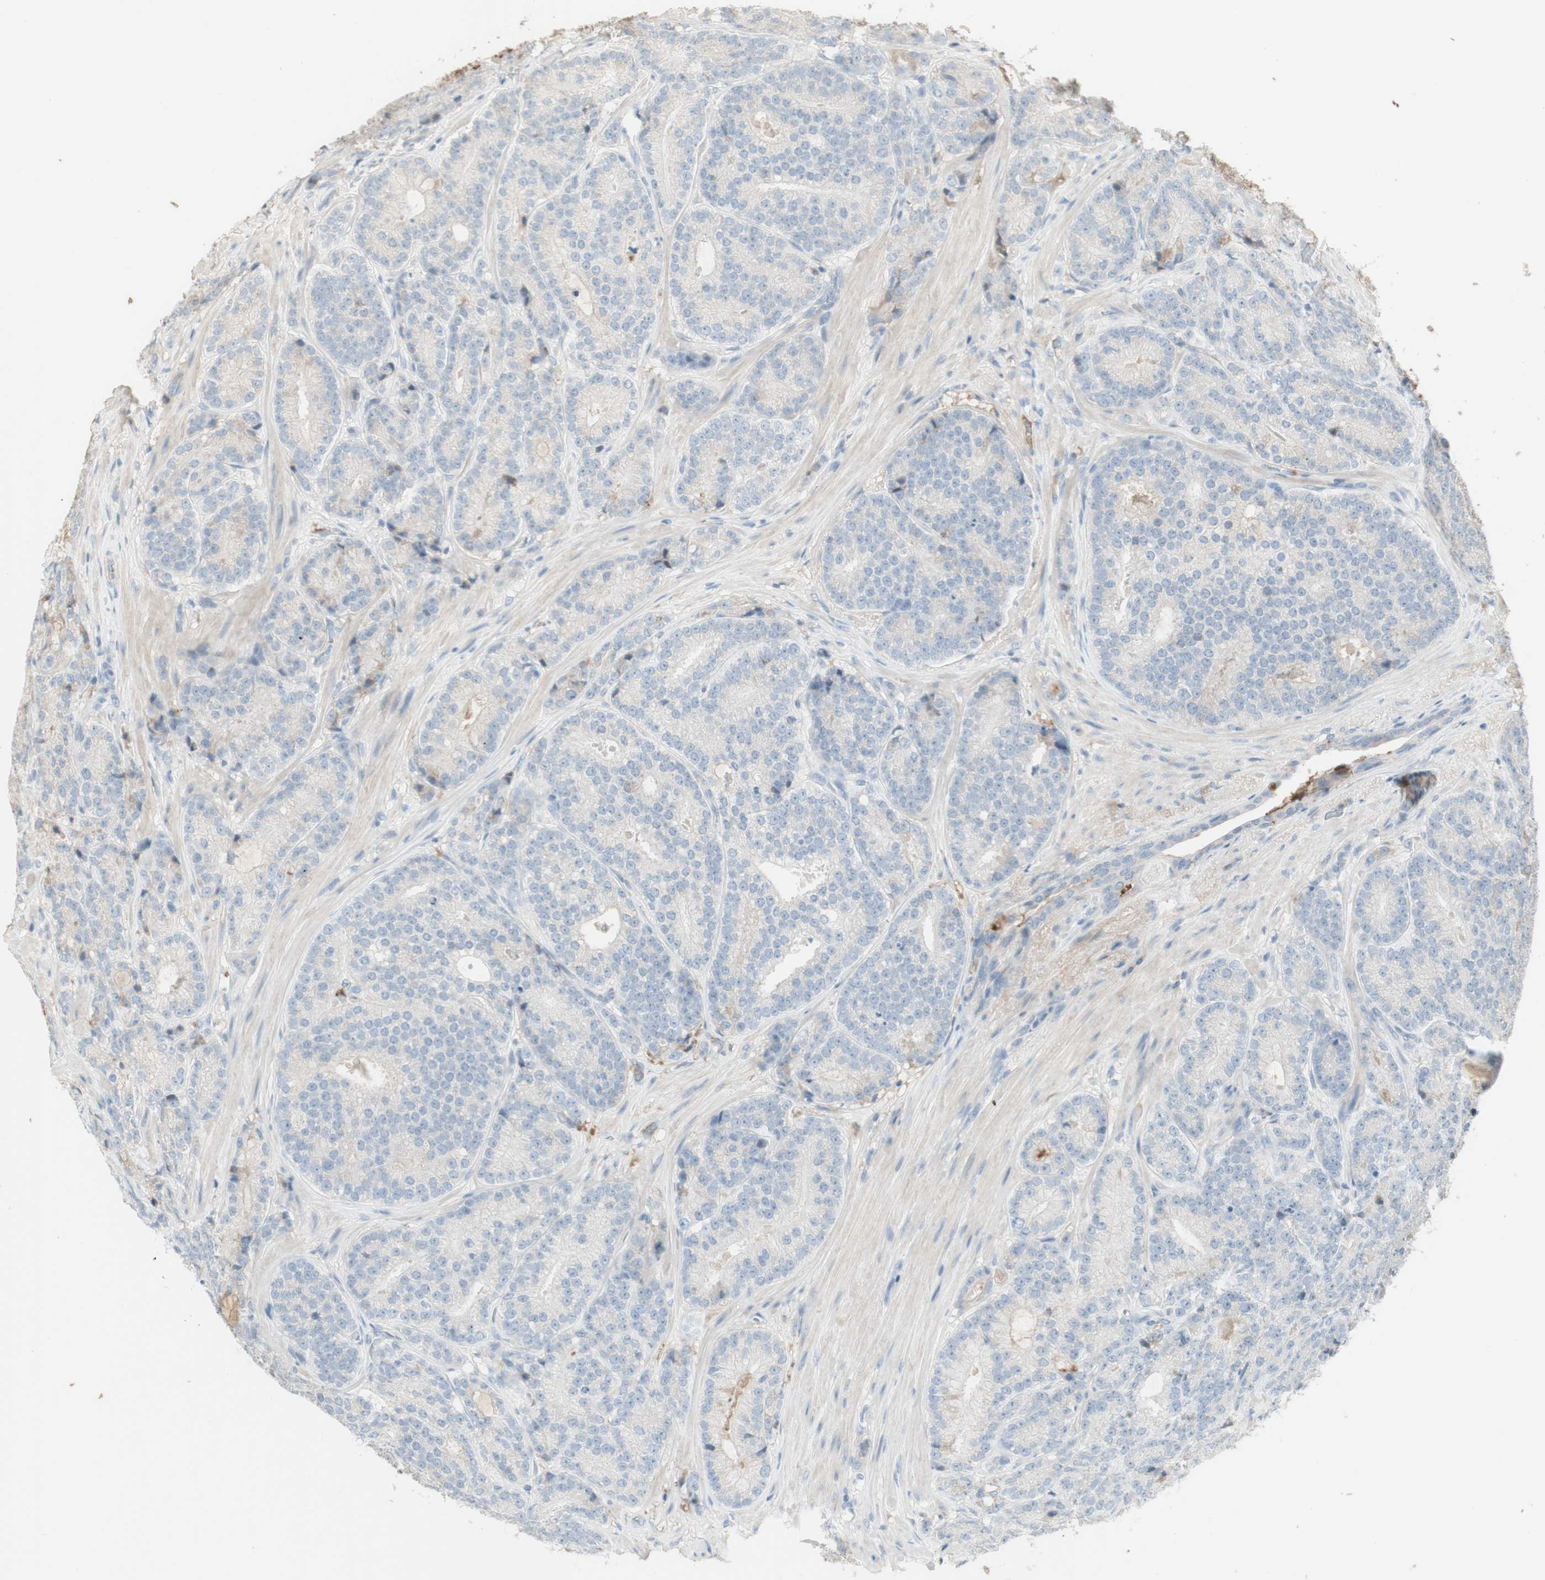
{"staining": {"intensity": "negative", "quantity": "none", "location": "none"}, "tissue": "prostate cancer", "cell_type": "Tumor cells", "image_type": "cancer", "snomed": [{"axis": "morphology", "description": "Adenocarcinoma, High grade"}, {"axis": "topography", "description": "Prostate"}], "caption": "Tumor cells are negative for brown protein staining in prostate high-grade adenocarcinoma.", "gene": "IFNG", "patient": {"sex": "male", "age": 61}}